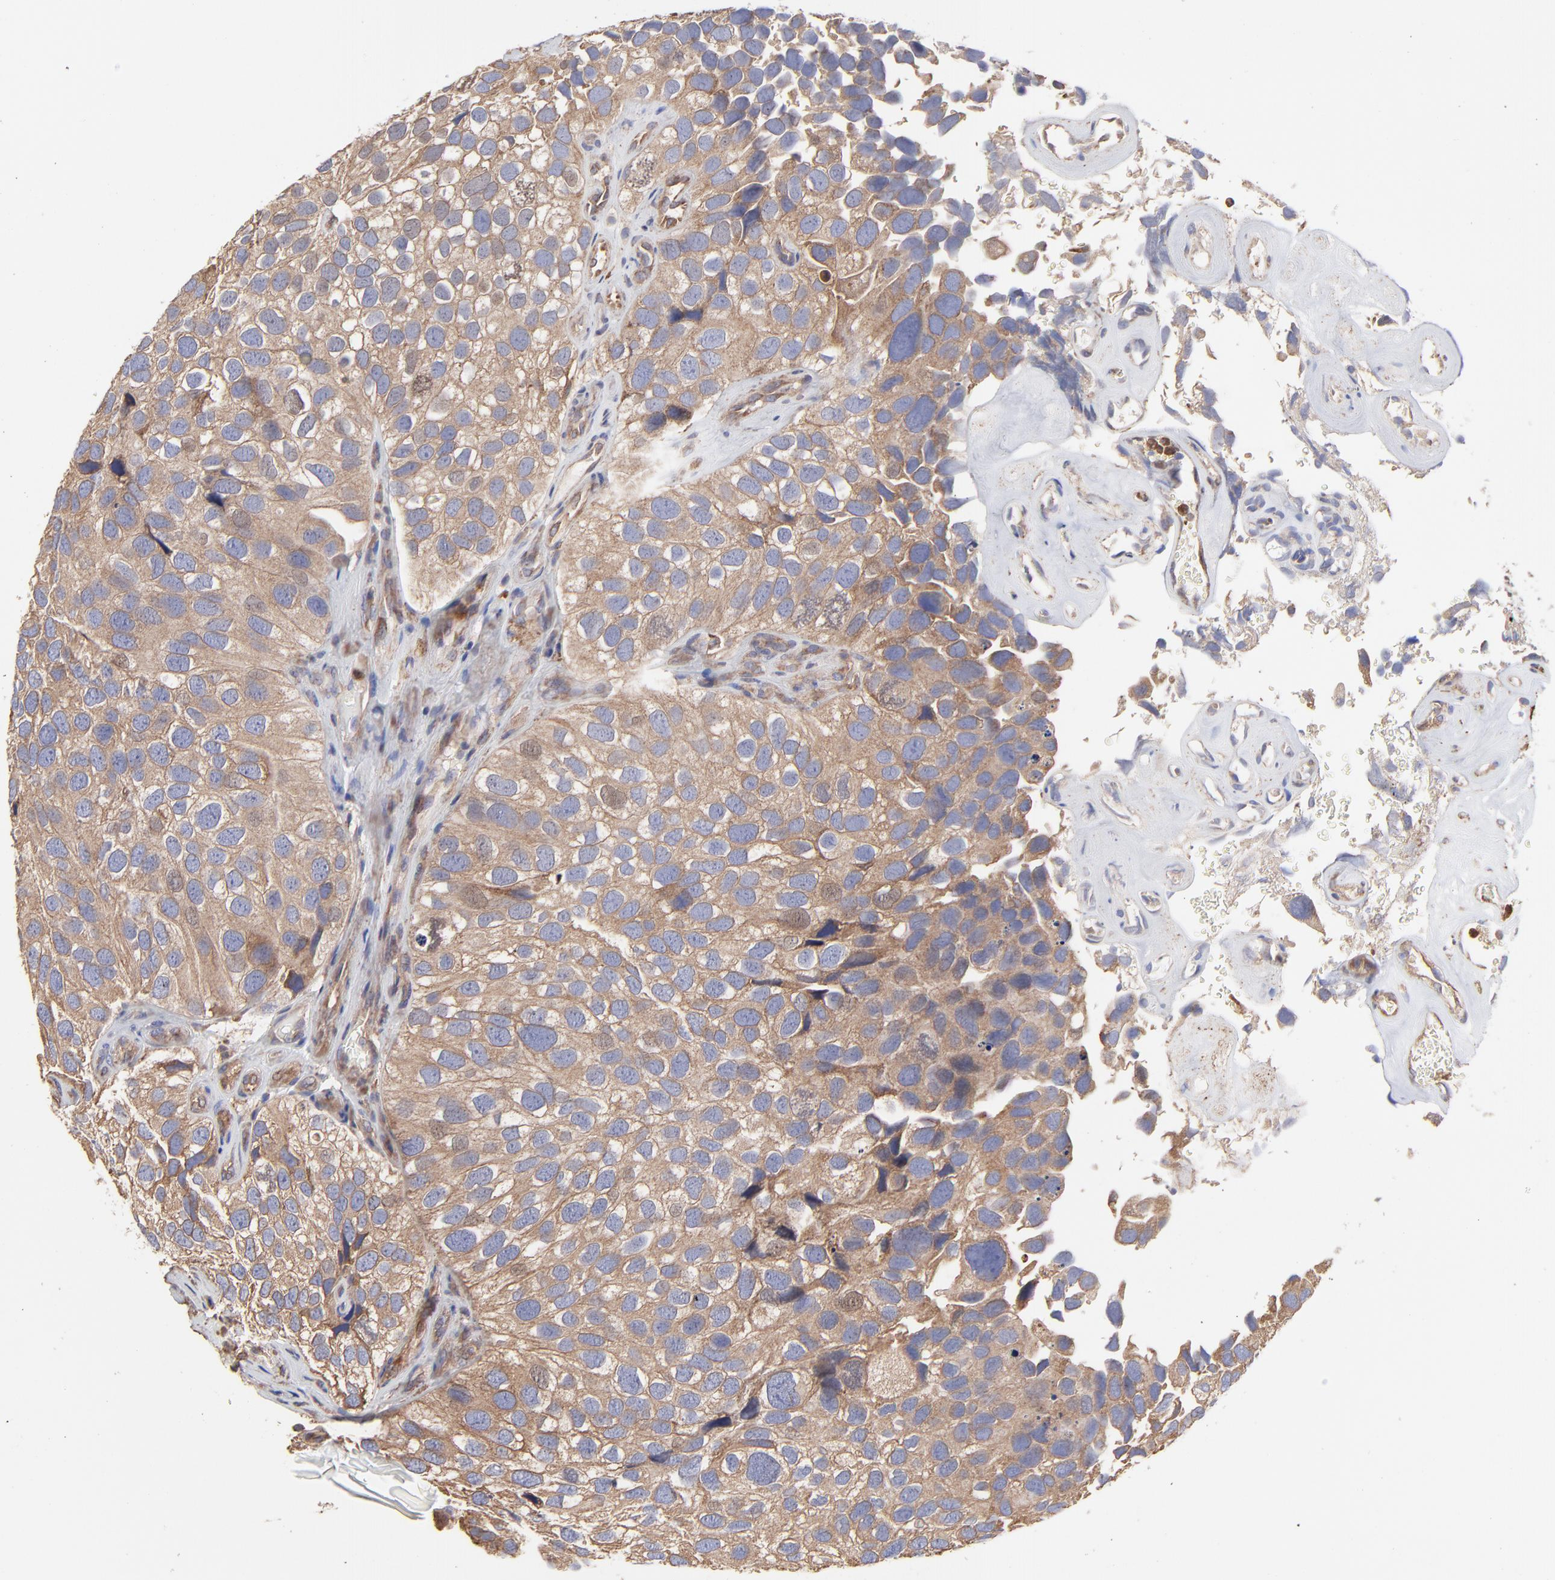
{"staining": {"intensity": "strong", "quantity": ">75%", "location": "cytoplasmic/membranous"}, "tissue": "urothelial cancer", "cell_type": "Tumor cells", "image_type": "cancer", "snomed": [{"axis": "morphology", "description": "Urothelial carcinoma, High grade"}, {"axis": "topography", "description": "Urinary bladder"}], "caption": "Protein staining demonstrates strong cytoplasmic/membranous staining in approximately >75% of tumor cells in urothelial cancer.", "gene": "PFKM", "patient": {"sex": "male", "age": 72}}